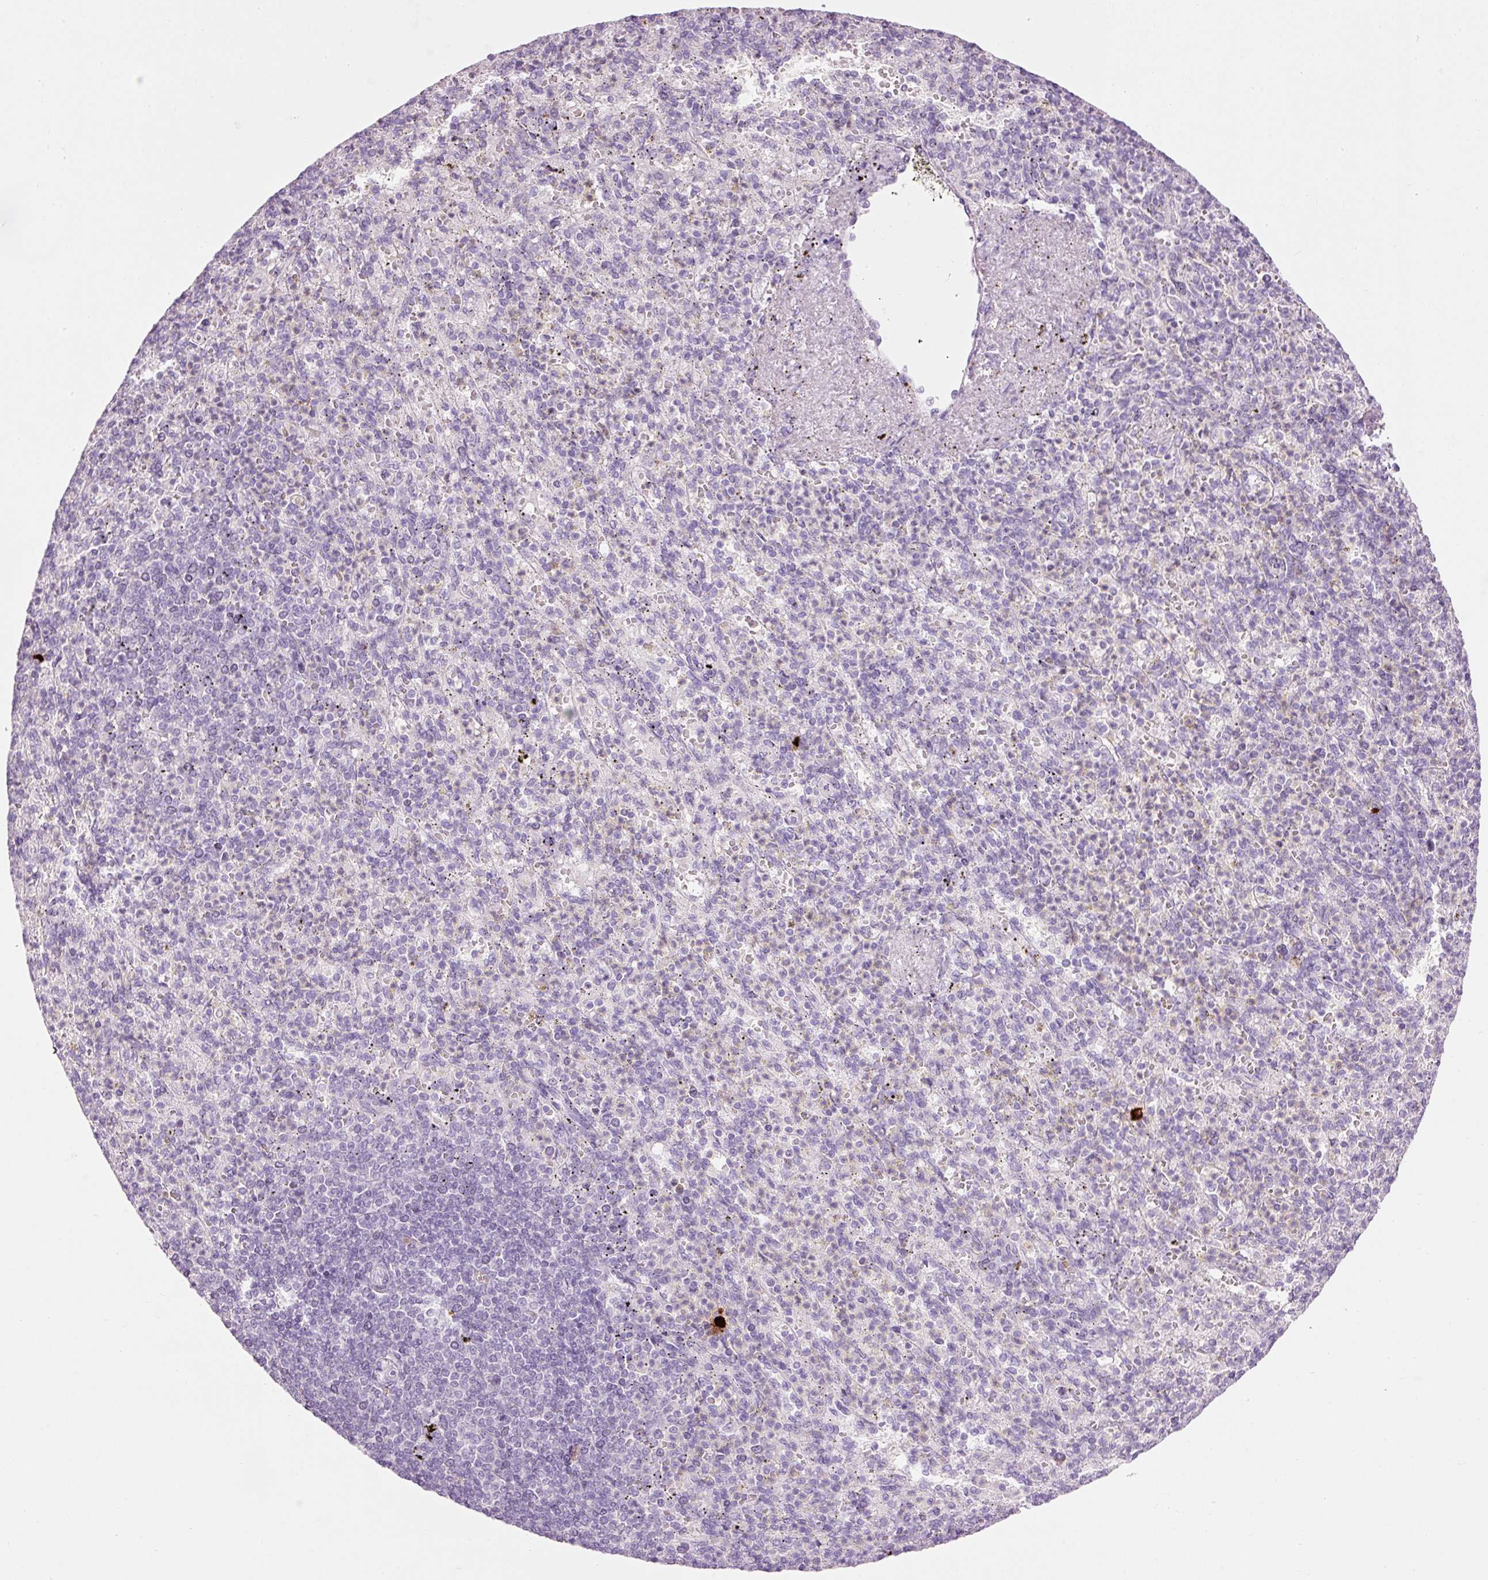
{"staining": {"intensity": "negative", "quantity": "none", "location": "none"}, "tissue": "spleen", "cell_type": "Cells in red pulp", "image_type": "normal", "snomed": [{"axis": "morphology", "description": "Normal tissue, NOS"}, {"axis": "topography", "description": "Spleen"}], "caption": "Normal spleen was stained to show a protein in brown. There is no significant expression in cells in red pulp. (Stains: DAB (3,3'-diaminobenzidine) IHC with hematoxylin counter stain, Microscopy: brightfield microscopy at high magnification).", "gene": "CMA1", "patient": {"sex": "female", "age": 74}}